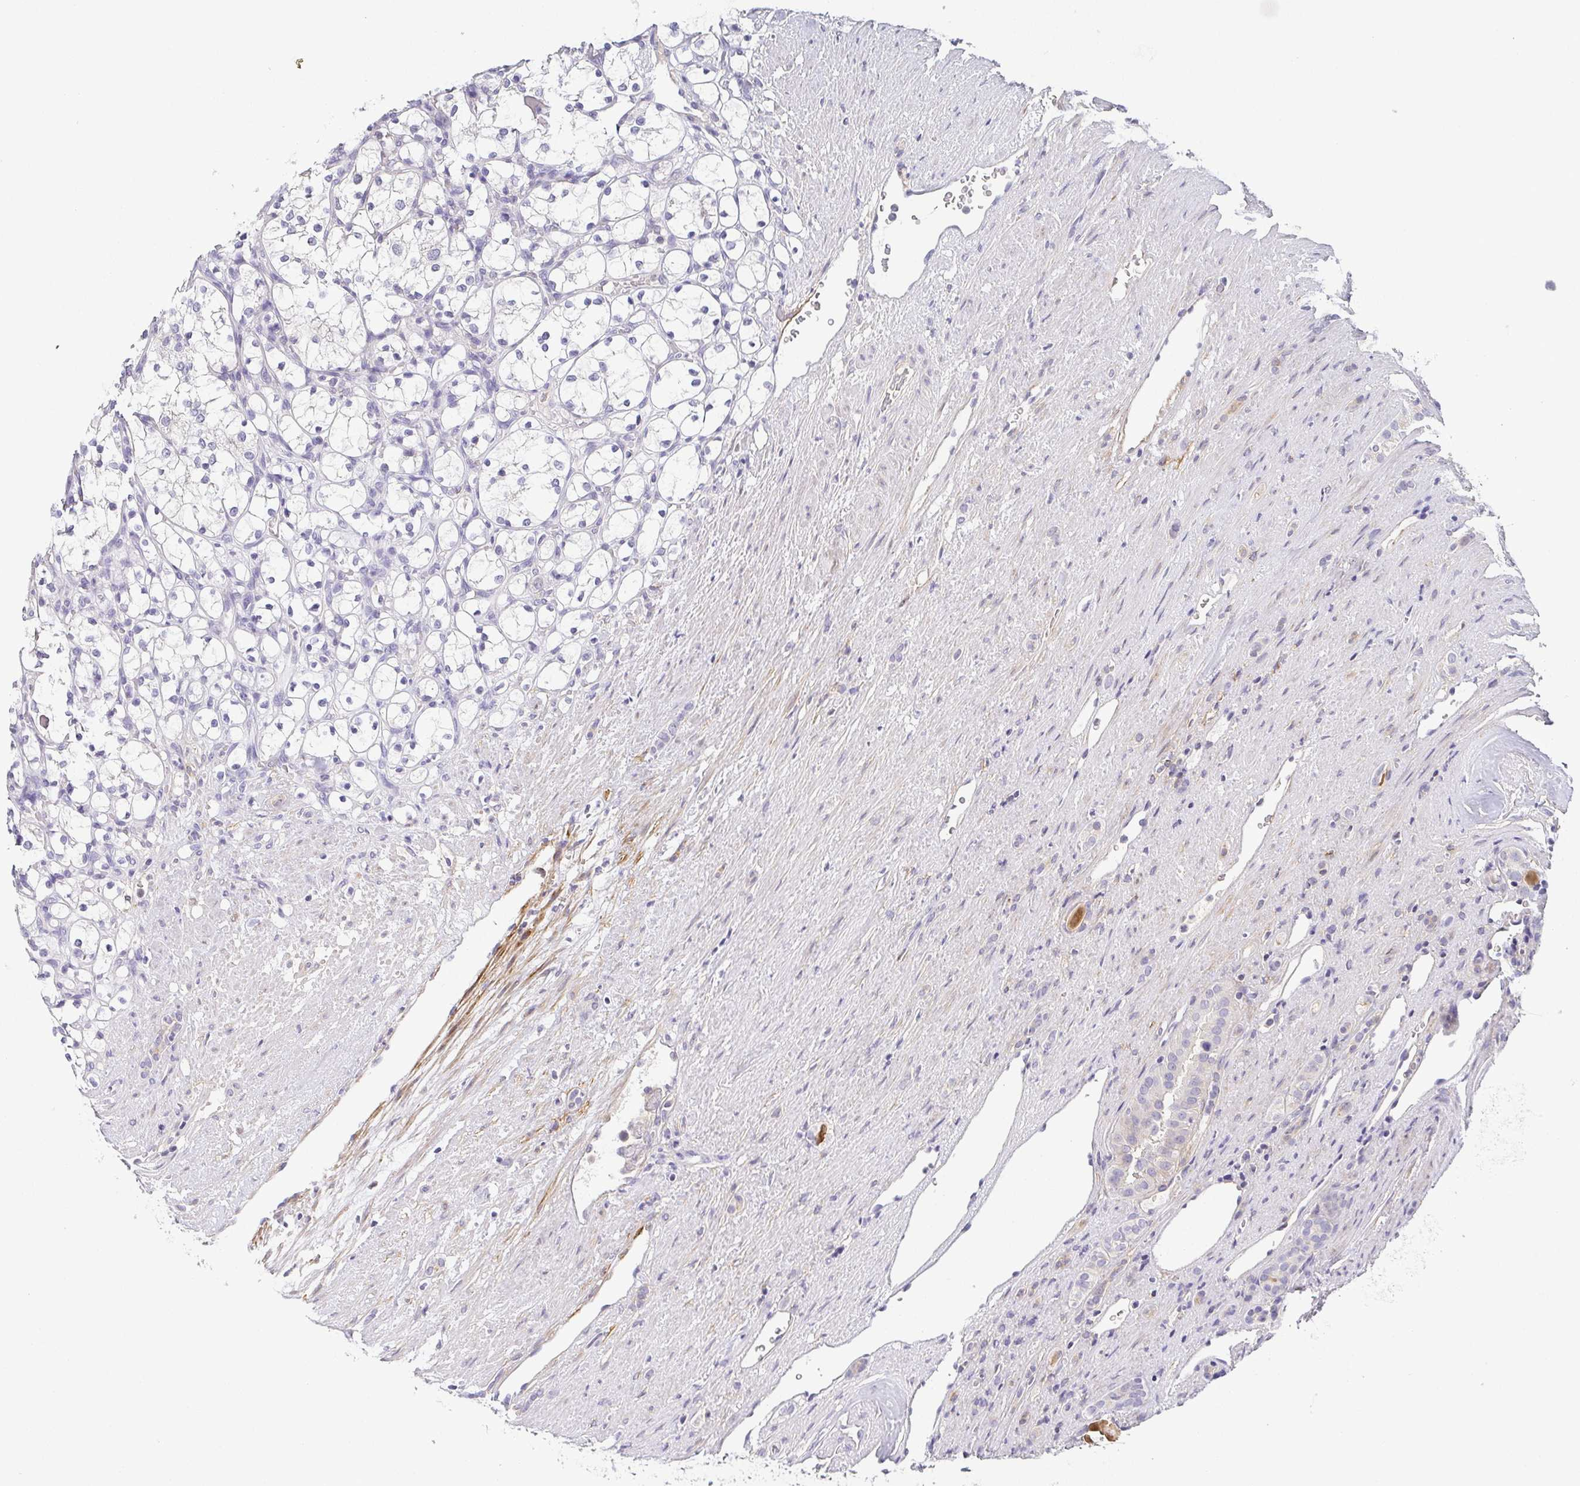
{"staining": {"intensity": "negative", "quantity": "none", "location": "none"}, "tissue": "renal cancer", "cell_type": "Tumor cells", "image_type": "cancer", "snomed": [{"axis": "morphology", "description": "Adenocarcinoma, NOS"}, {"axis": "topography", "description": "Kidney"}], "caption": "High power microscopy image of an IHC photomicrograph of renal cancer, revealing no significant staining in tumor cells. (Stains: DAB (3,3'-diaminobenzidine) immunohistochemistry (IHC) with hematoxylin counter stain, Microscopy: brightfield microscopy at high magnification).", "gene": "RNASE7", "patient": {"sex": "female", "age": 69}}